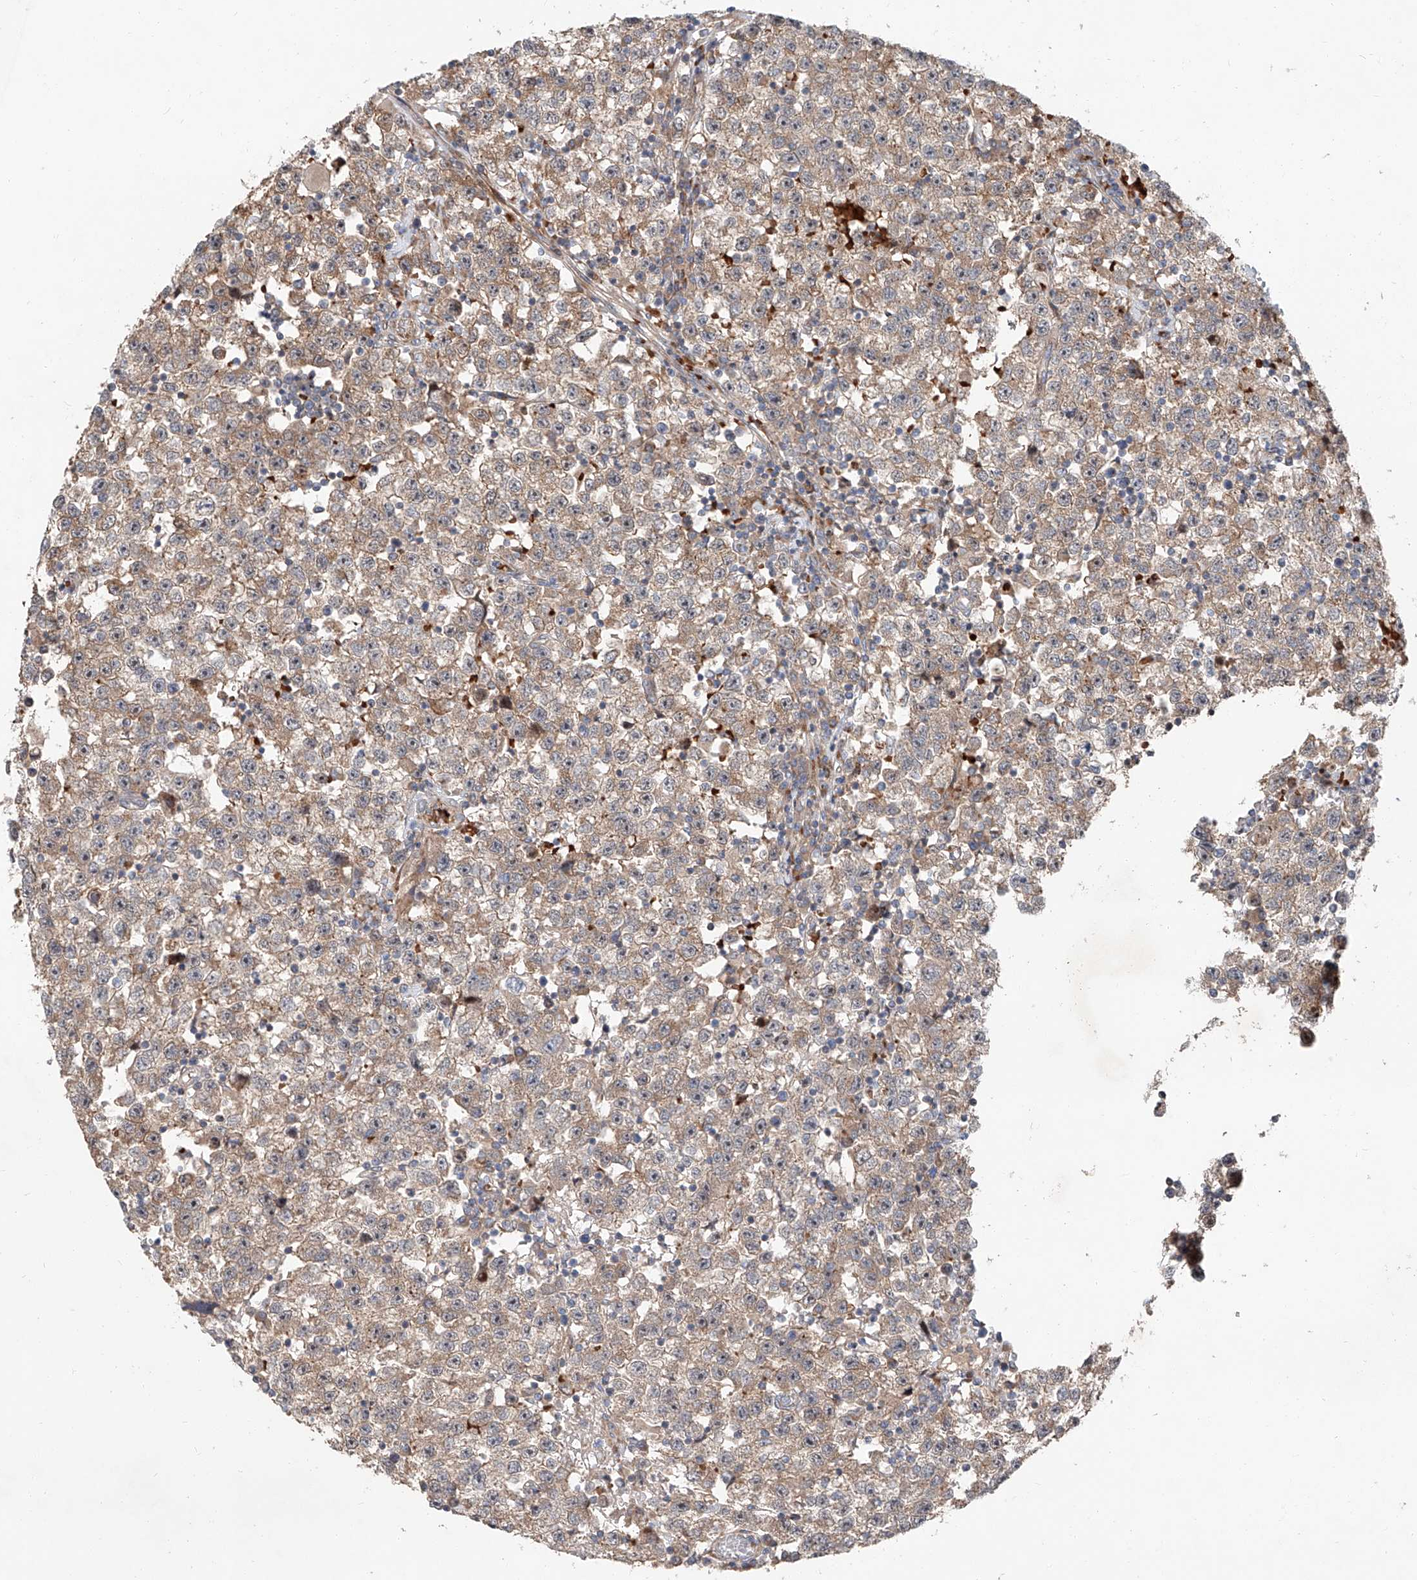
{"staining": {"intensity": "weak", "quantity": ">75%", "location": "cytoplasmic/membranous"}, "tissue": "testis cancer", "cell_type": "Tumor cells", "image_type": "cancer", "snomed": [{"axis": "morphology", "description": "Seminoma, NOS"}, {"axis": "topography", "description": "Testis"}], "caption": "The photomicrograph exhibits immunohistochemical staining of testis cancer (seminoma). There is weak cytoplasmic/membranous positivity is present in about >75% of tumor cells. (DAB IHC with brightfield microscopy, high magnification).", "gene": "USF3", "patient": {"sex": "male", "age": 22}}